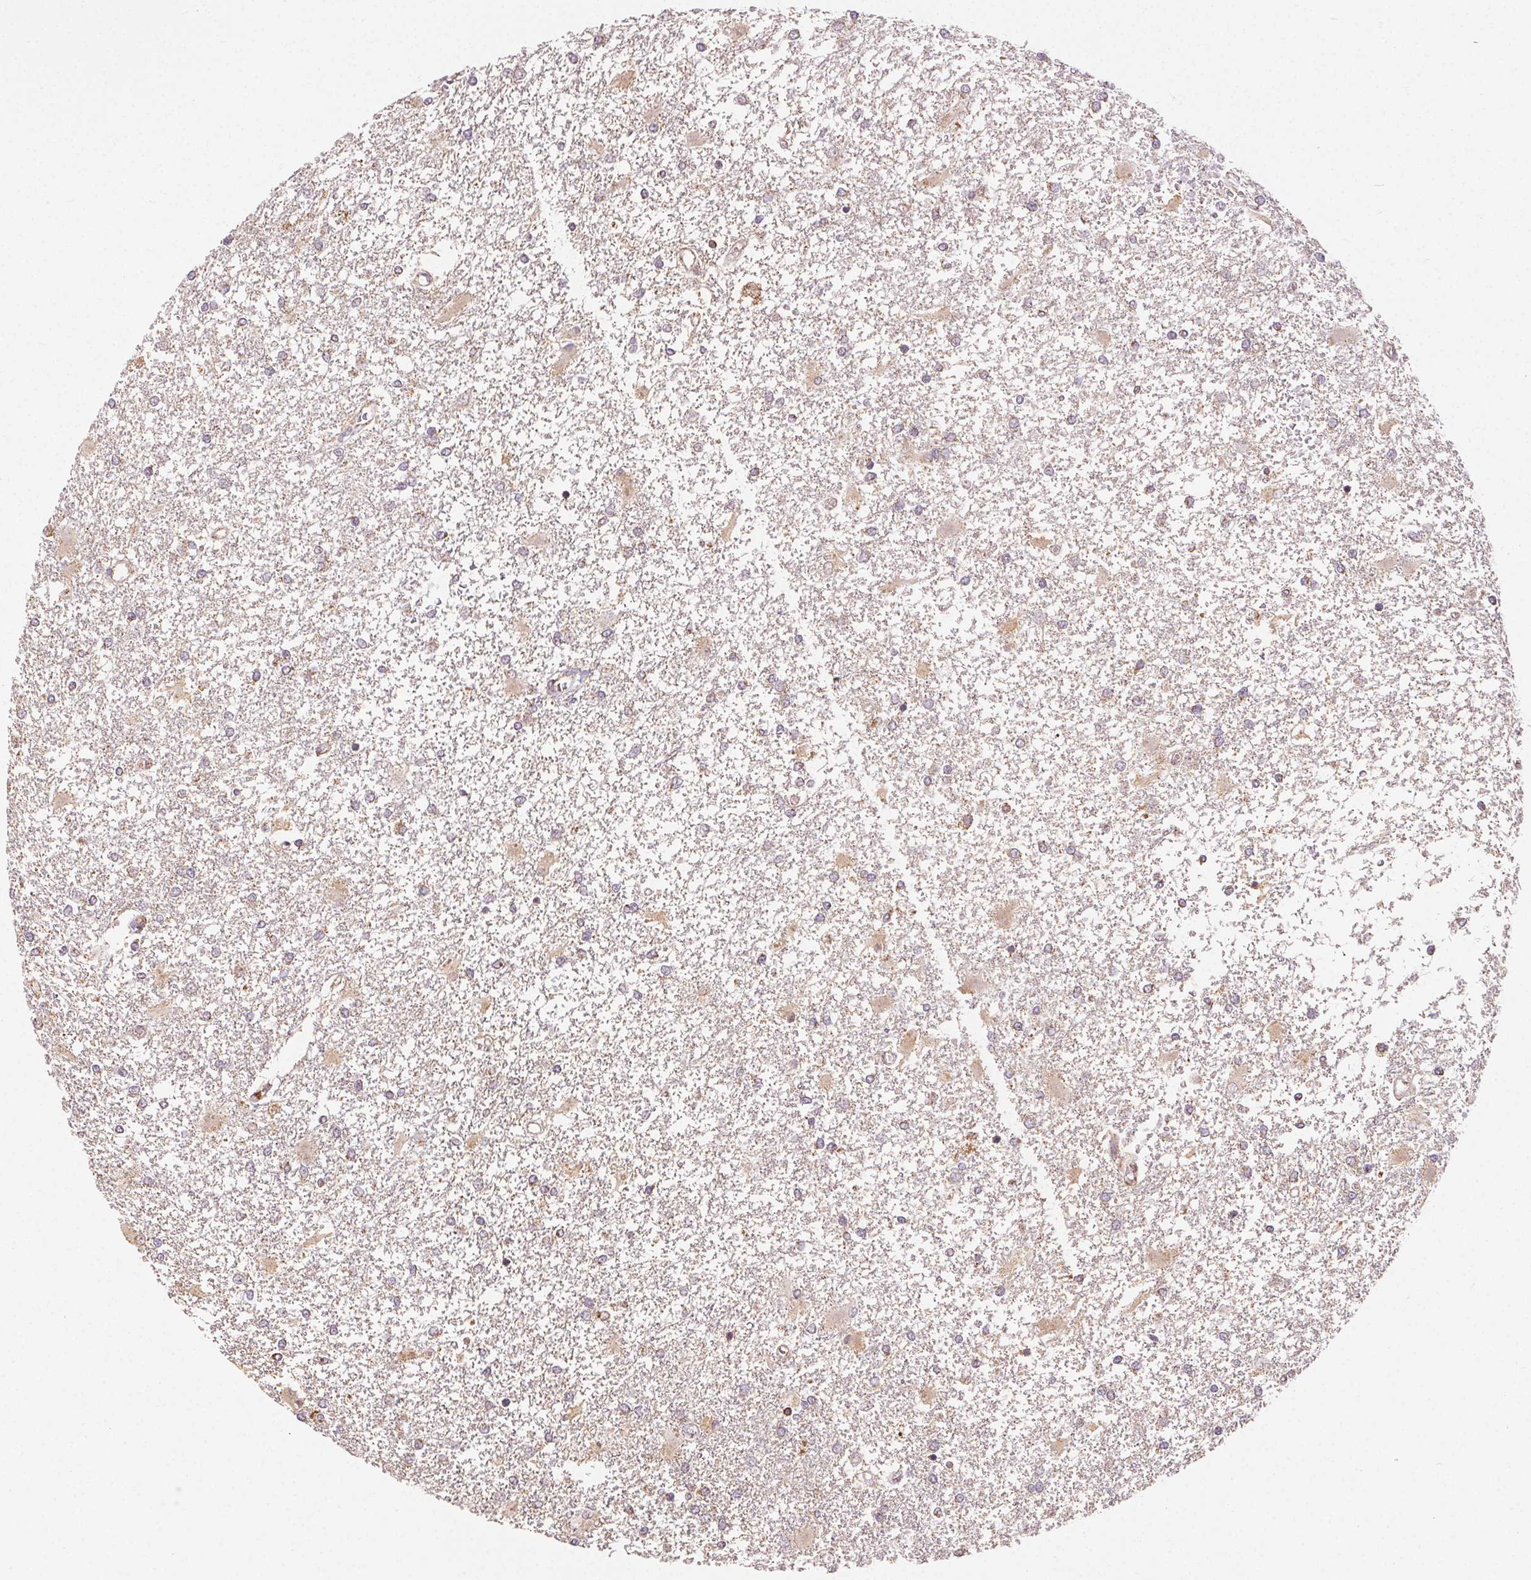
{"staining": {"intensity": "negative", "quantity": "none", "location": "none"}, "tissue": "glioma", "cell_type": "Tumor cells", "image_type": "cancer", "snomed": [{"axis": "morphology", "description": "Glioma, malignant, High grade"}, {"axis": "topography", "description": "Cerebral cortex"}], "caption": "The image exhibits no staining of tumor cells in malignant glioma (high-grade). (Brightfield microscopy of DAB (3,3'-diaminobenzidine) immunohistochemistry (IHC) at high magnification).", "gene": "CLASP1", "patient": {"sex": "male", "age": 79}}